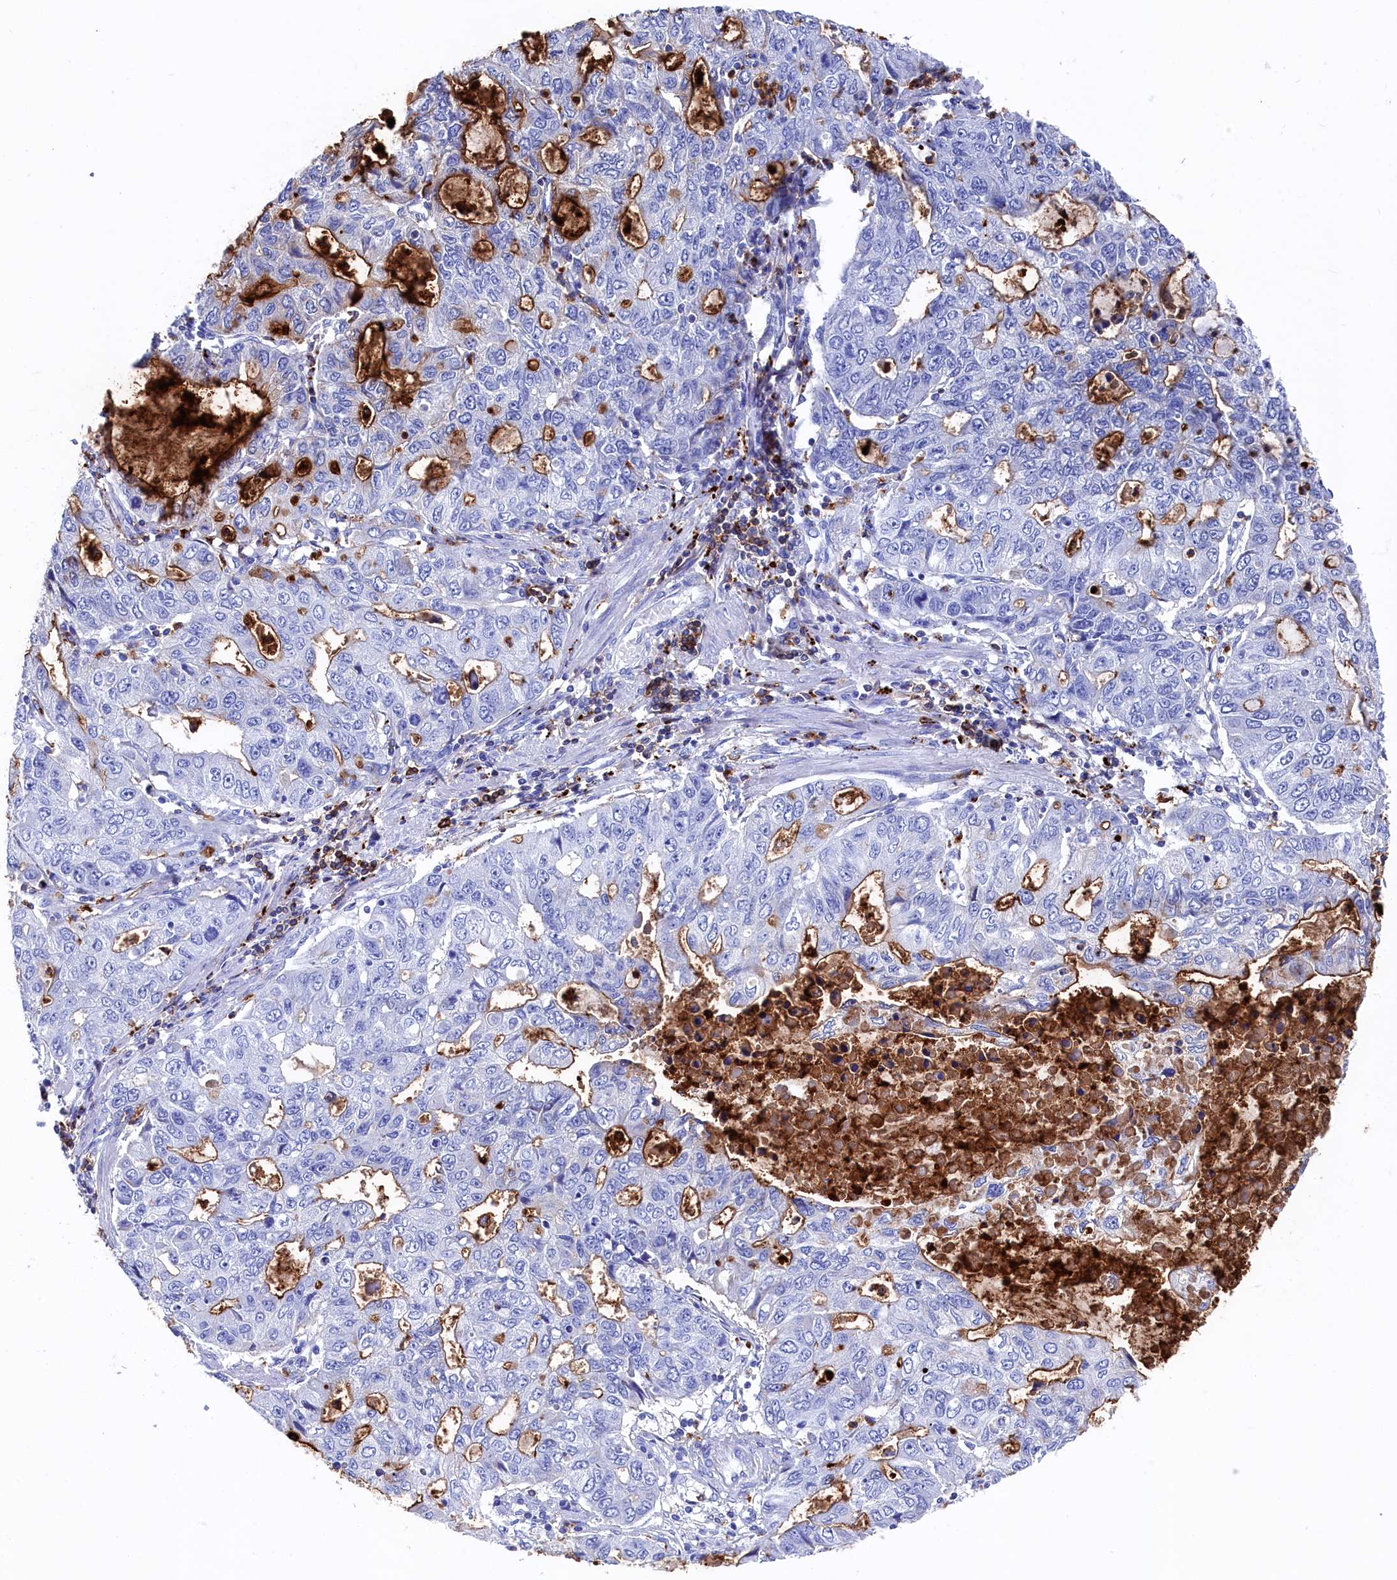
{"staining": {"intensity": "strong", "quantity": "<25%", "location": "cytoplasmic/membranous"}, "tissue": "stomach cancer", "cell_type": "Tumor cells", "image_type": "cancer", "snomed": [{"axis": "morphology", "description": "Adenocarcinoma, NOS"}, {"axis": "topography", "description": "Stomach, lower"}], "caption": "This image displays immunohistochemistry (IHC) staining of human stomach cancer (adenocarcinoma), with medium strong cytoplasmic/membranous positivity in about <25% of tumor cells.", "gene": "PLAC8", "patient": {"sex": "female", "age": 43}}